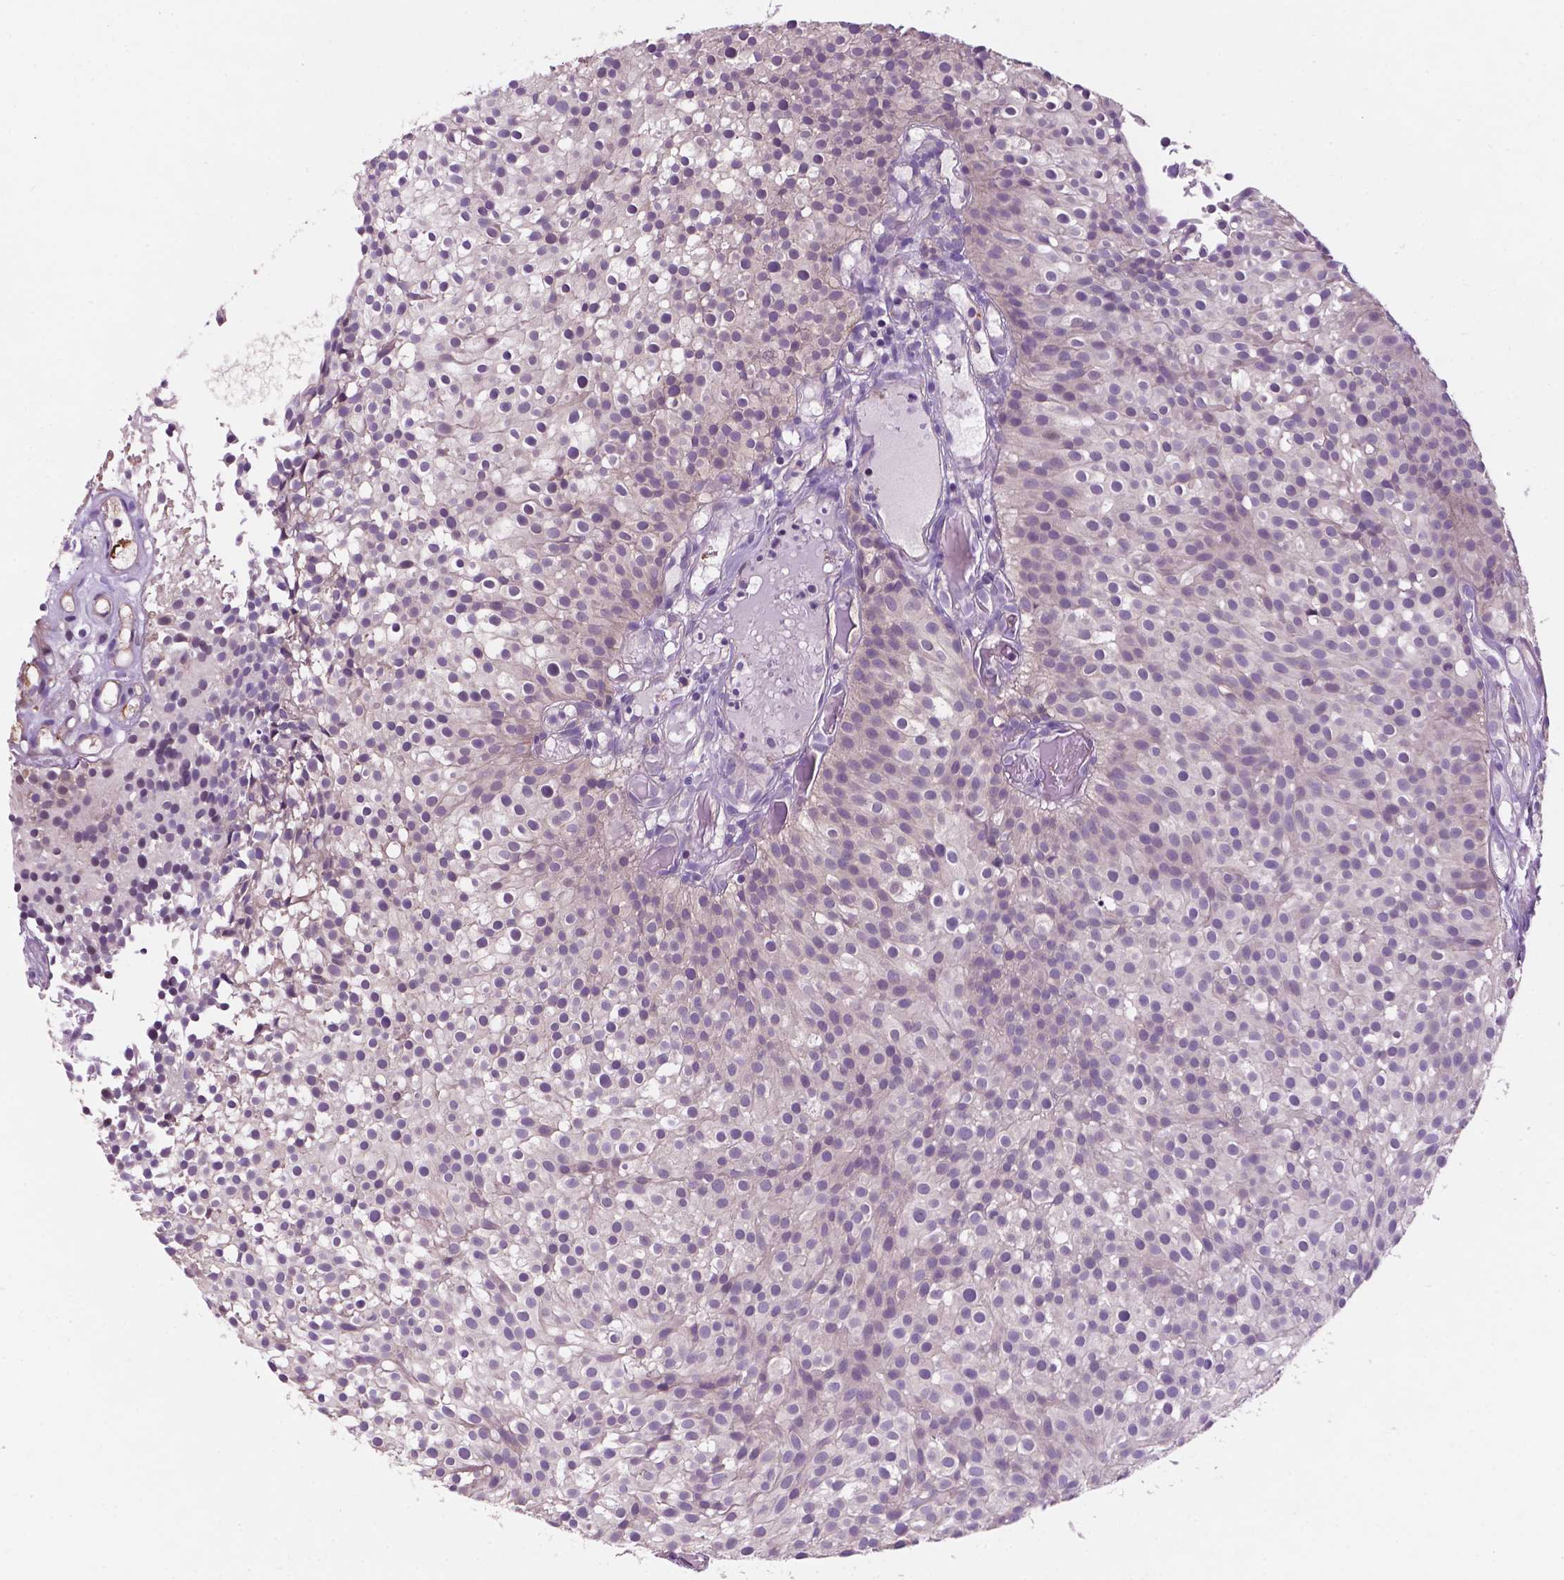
{"staining": {"intensity": "negative", "quantity": "none", "location": "none"}, "tissue": "urothelial cancer", "cell_type": "Tumor cells", "image_type": "cancer", "snomed": [{"axis": "morphology", "description": "Urothelial carcinoma, Low grade"}, {"axis": "topography", "description": "Urinary bladder"}], "caption": "The IHC histopathology image has no significant staining in tumor cells of urothelial carcinoma (low-grade) tissue. The staining was performed using DAB (3,3'-diaminobenzidine) to visualize the protein expression in brown, while the nuclei were stained in blue with hematoxylin (Magnification: 20x).", "gene": "ARL5C", "patient": {"sex": "male", "age": 63}}